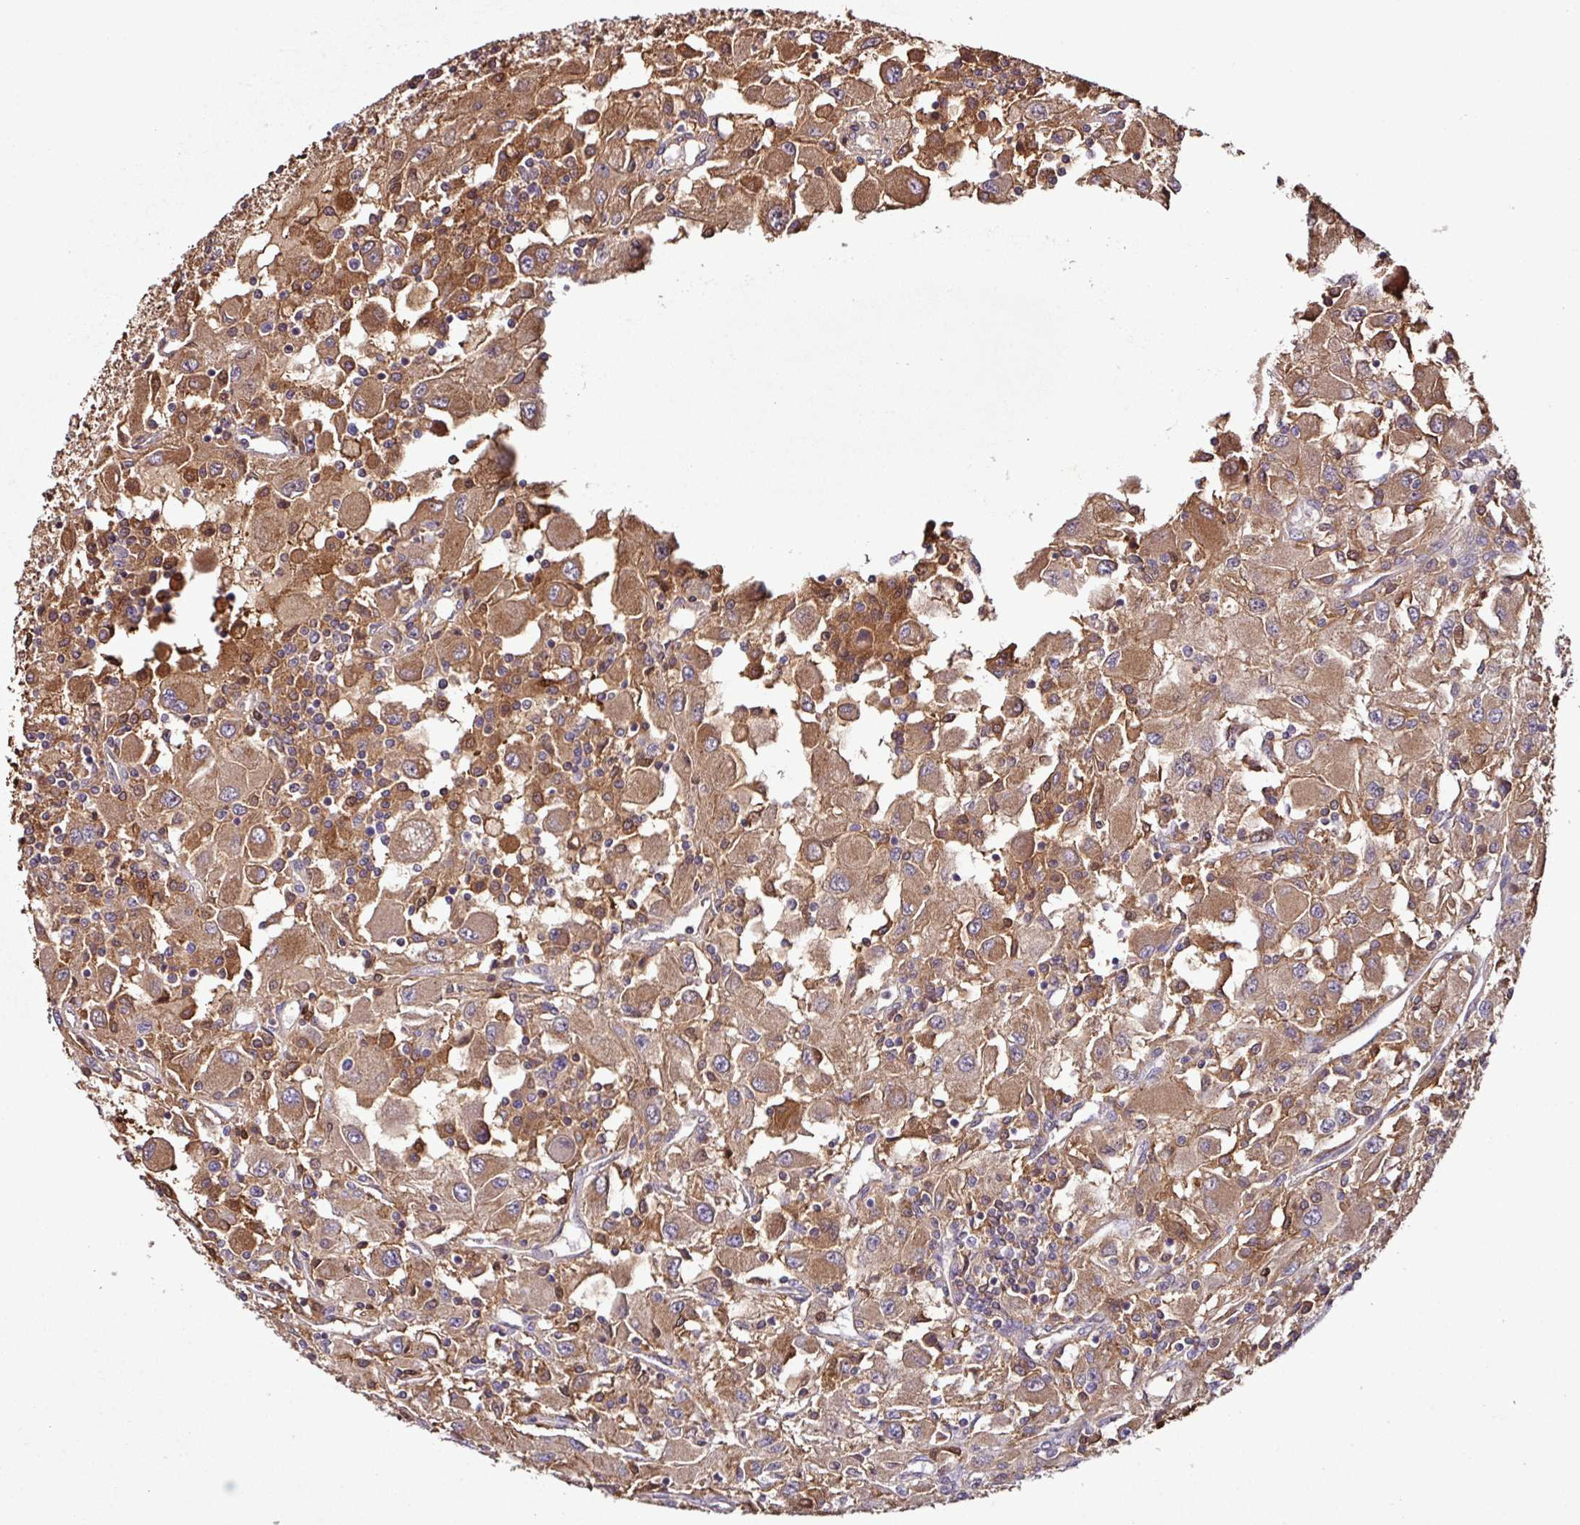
{"staining": {"intensity": "moderate", "quantity": ">75%", "location": "cytoplasmic/membranous"}, "tissue": "renal cancer", "cell_type": "Tumor cells", "image_type": "cancer", "snomed": [{"axis": "morphology", "description": "Adenocarcinoma, NOS"}, {"axis": "topography", "description": "Kidney"}], "caption": "A high-resolution micrograph shows immunohistochemistry staining of adenocarcinoma (renal), which reveals moderate cytoplasmic/membranous expression in approximately >75% of tumor cells. (DAB = brown stain, brightfield microscopy at high magnification).", "gene": "GNPDA1", "patient": {"sex": "female", "age": 67}}